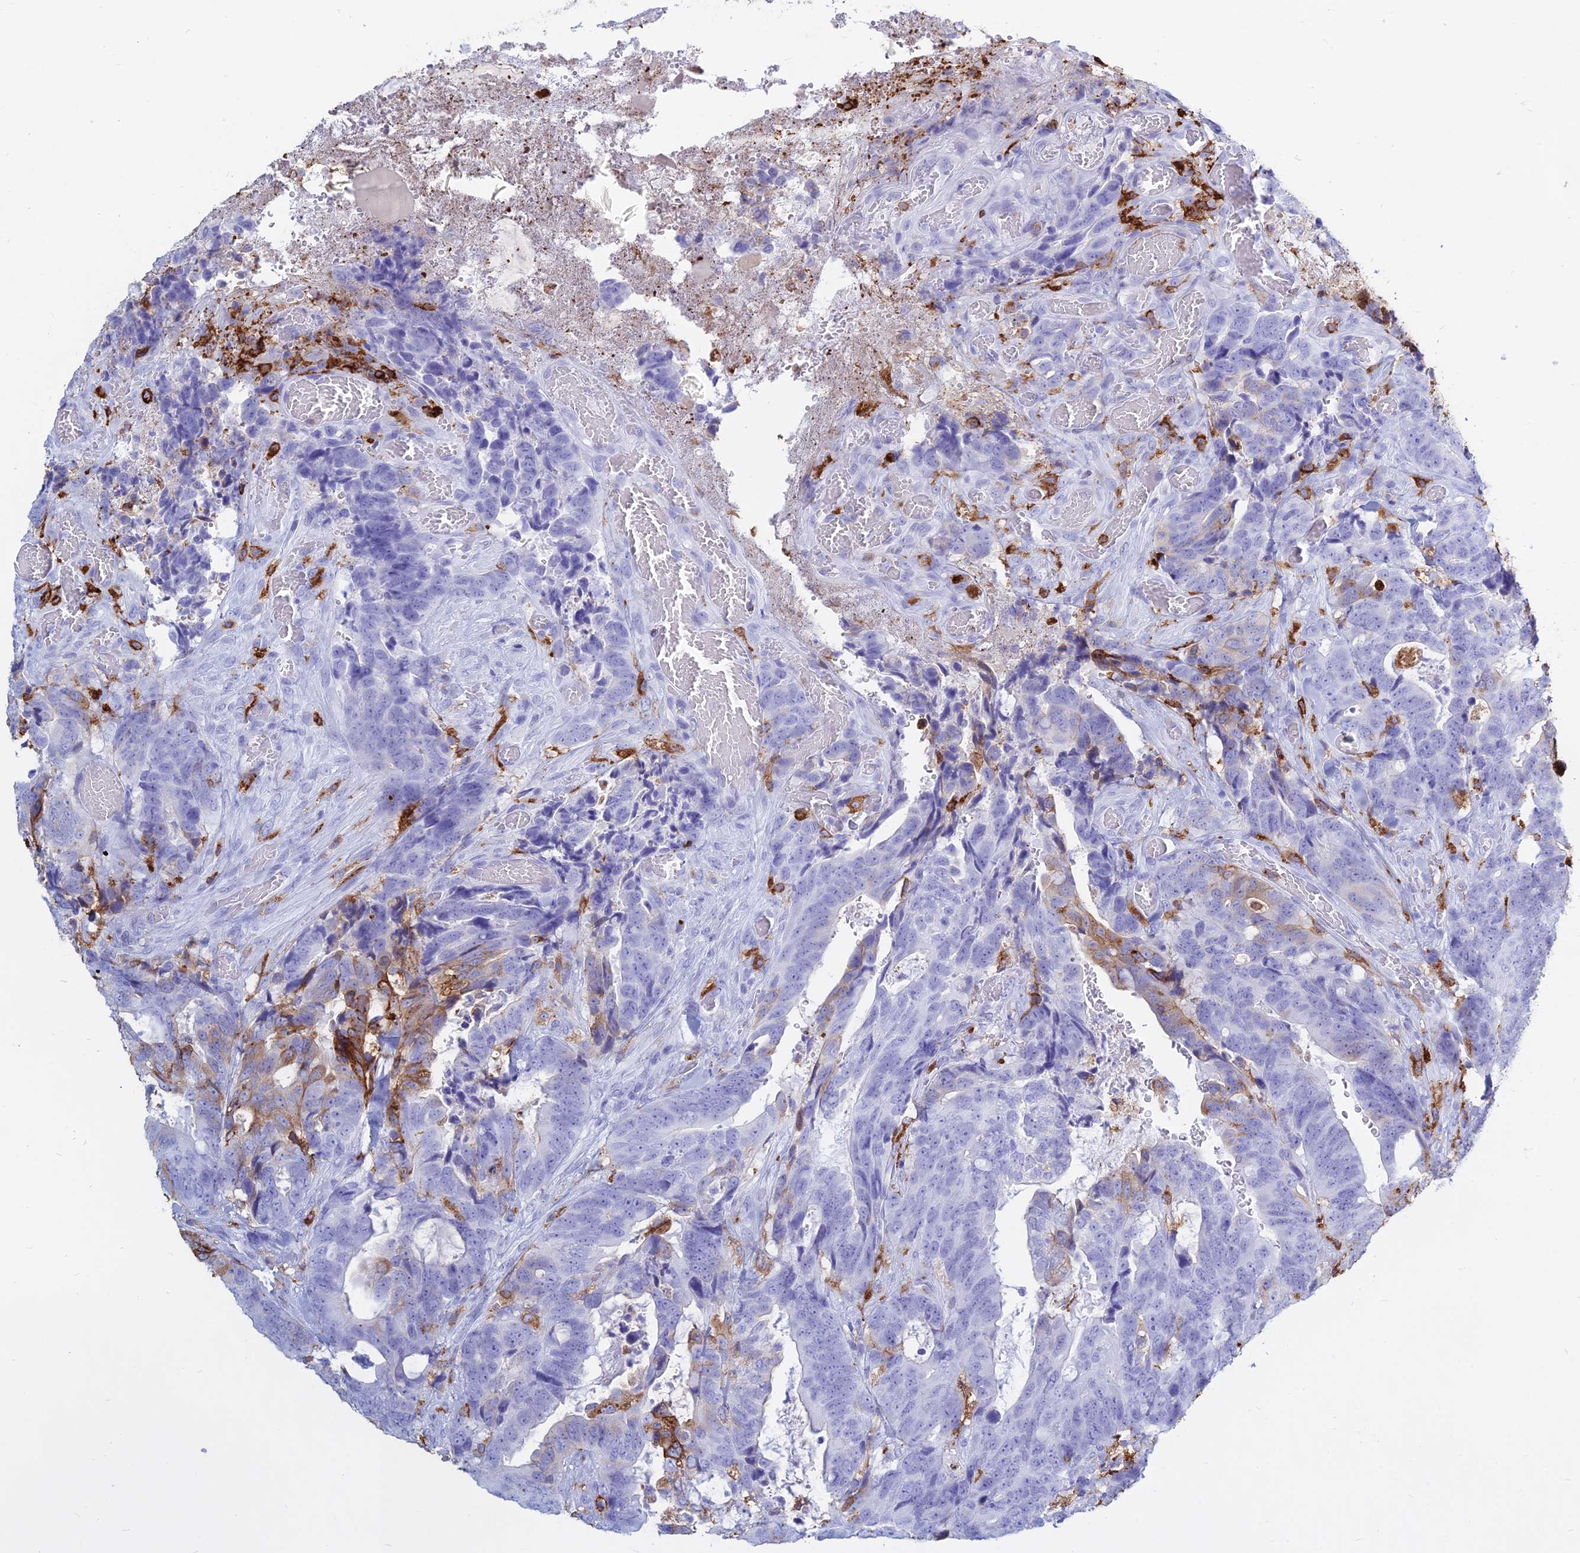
{"staining": {"intensity": "moderate", "quantity": "<25%", "location": "cytoplasmic/membranous"}, "tissue": "colorectal cancer", "cell_type": "Tumor cells", "image_type": "cancer", "snomed": [{"axis": "morphology", "description": "Adenocarcinoma, NOS"}, {"axis": "topography", "description": "Colon"}], "caption": "A high-resolution photomicrograph shows immunohistochemistry staining of colorectal cancer (adenocarcinoma), which shows moderate cytoplasmic/membranous positivity in about <25% of tumor cells.", "gene": "HLA-DRB1", "patient": {"sex": "female", "age": 82}}